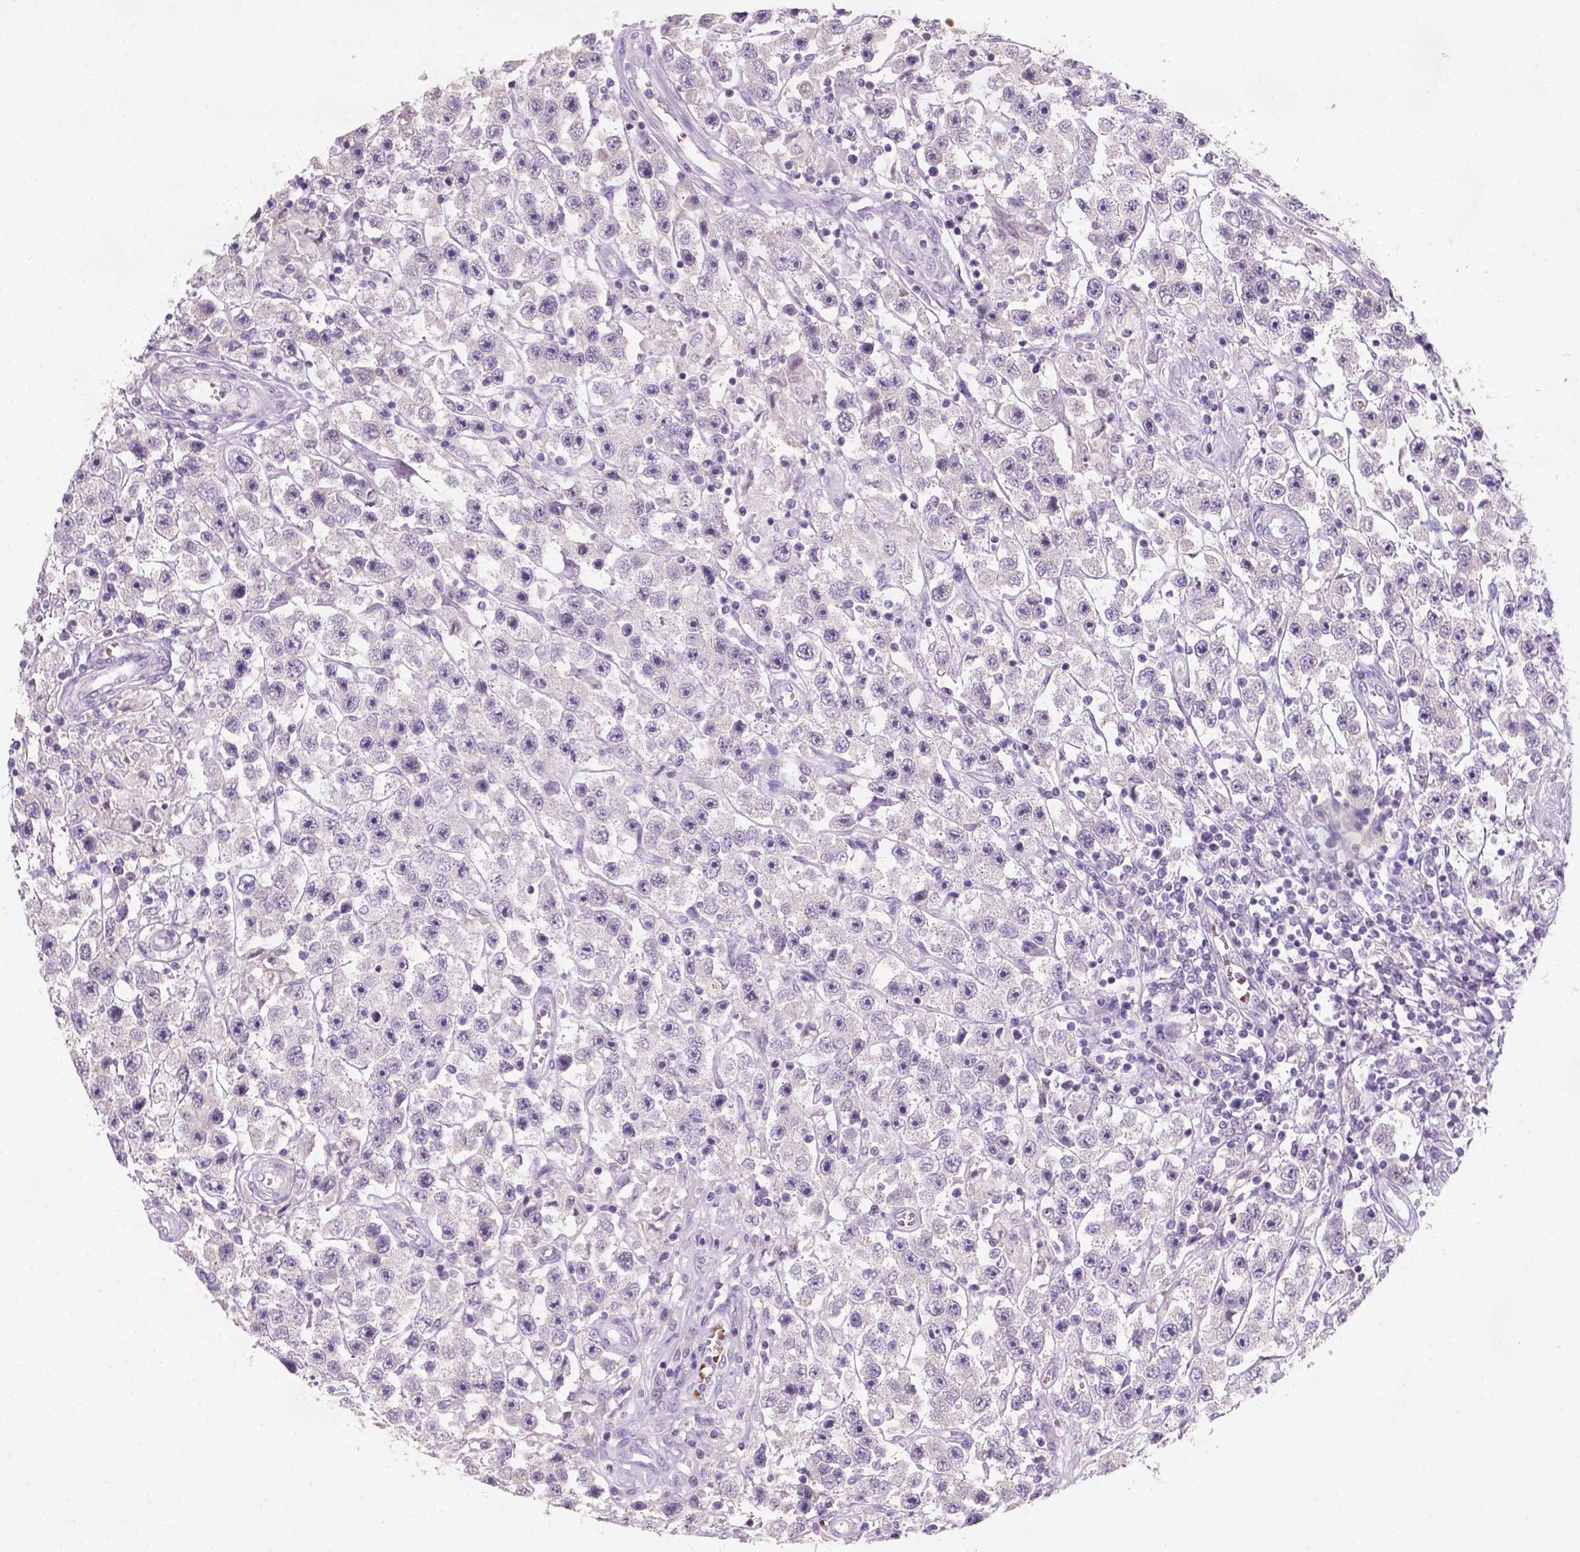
{"staining": {"intensity": "negative", "quantity": "none", "location": "none"}, "tissue": "testis cancer", "cell_type": "Tumor cells", "image_type": "cancer", "snomed": [{"axis": "morphology", "description": "Seminoma, NOS"}, {"axis": "topography", "description": "Testis"}], "caption": "A micrograph of testis cancer stained for a protein demonstrates no brown staining in tumor cells.", "gene": "ZMAT4", "patient": {"sex": "male", "age": 45}}